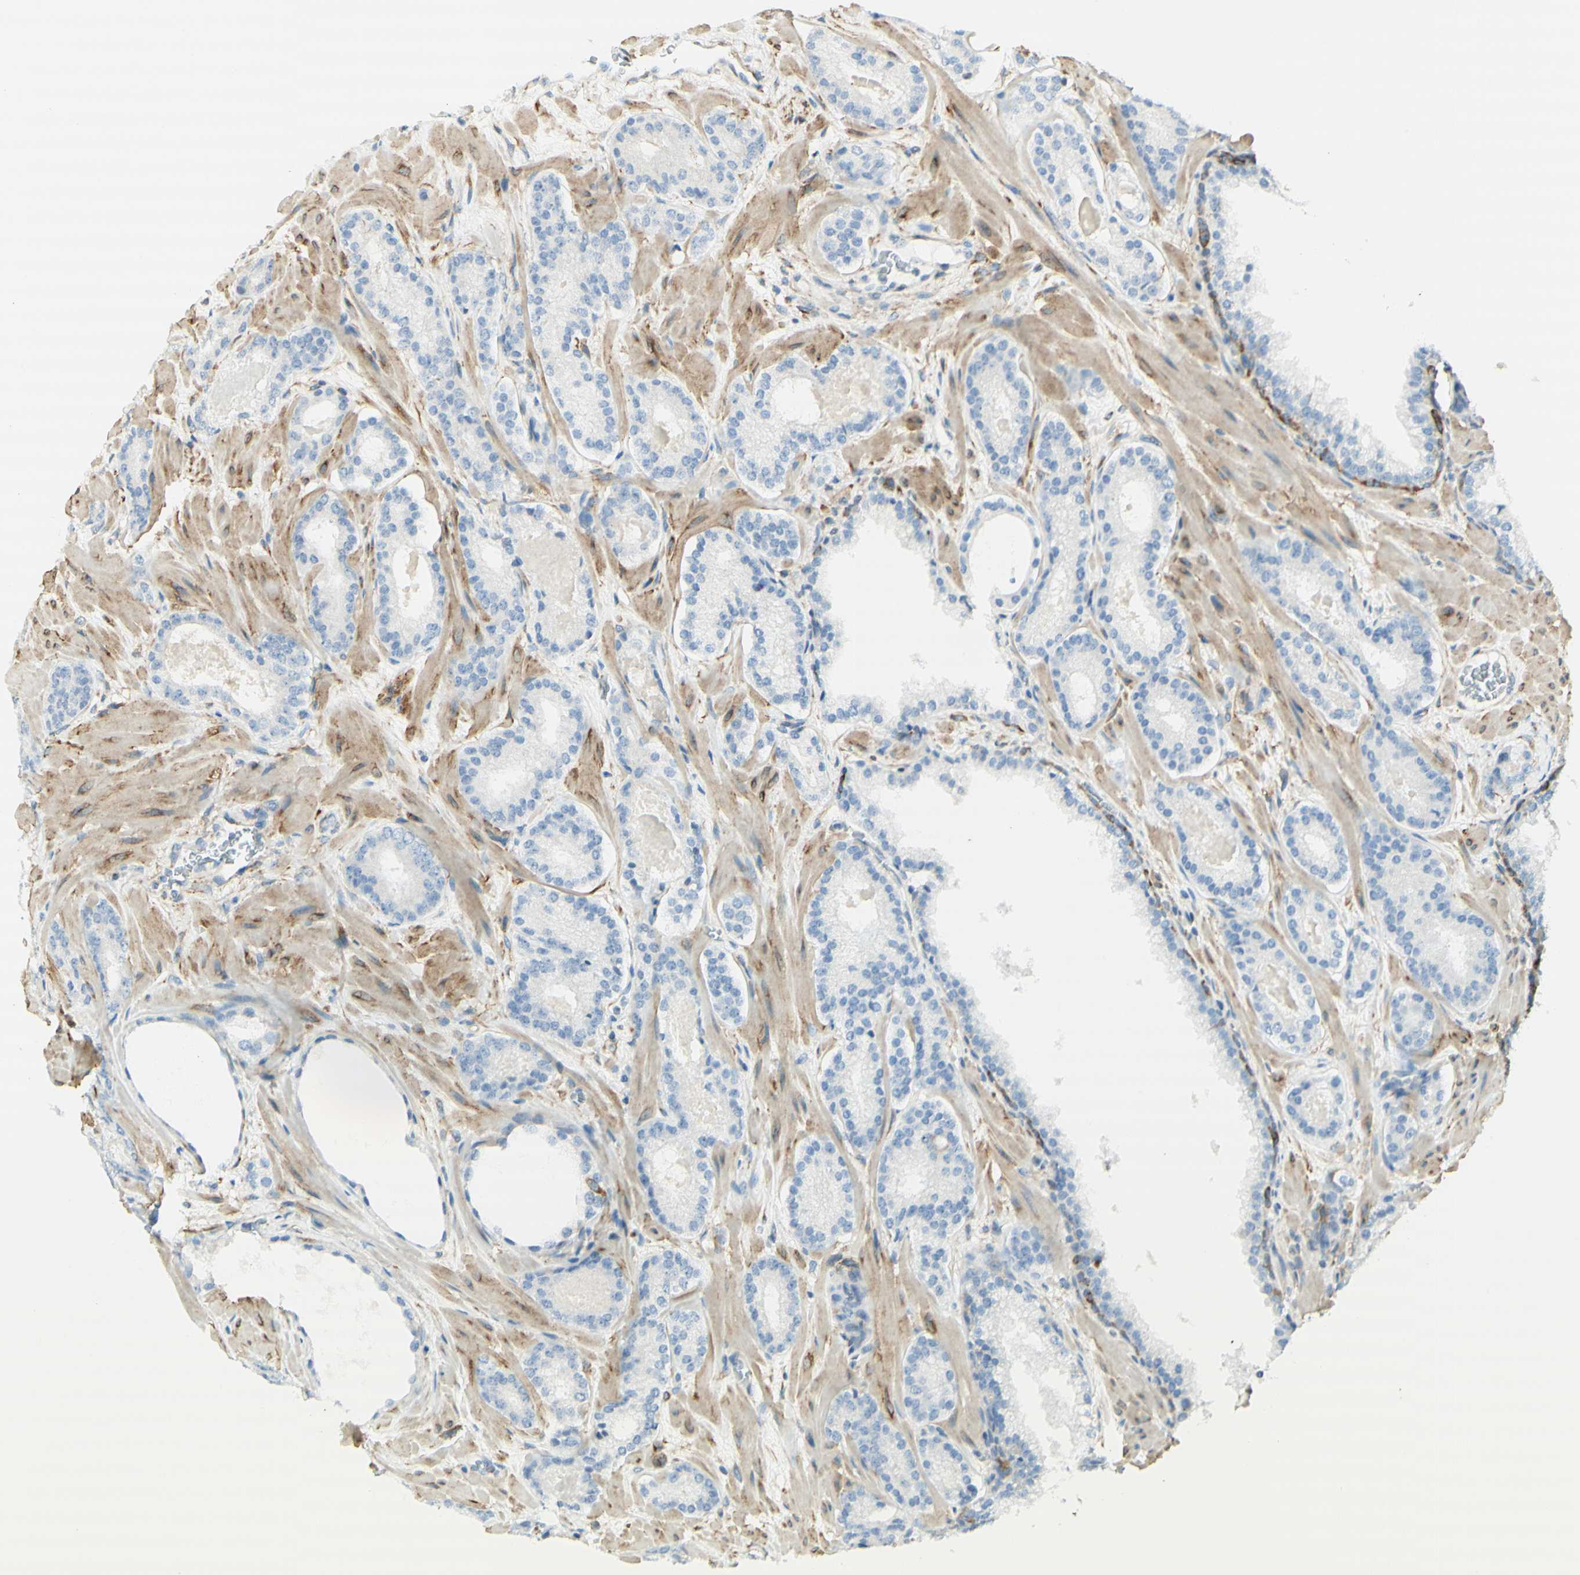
{"staining": {"intensity": "negative", "quantity": "none", "location": "none"}, "tissue": "prostate cancer", "cell_type": "Tumor cells", "image_type": "cancer", "snomed": [{"axis": "morphology", "description": "Adenocarcinoma, Low grade"}, {"axis": "topography", "description": "Prostate"}], "caption": "This is an immunohistochemistry histopathology image of prostate cancer. There is no expression in tumor cells.", "gene": "MAP1B", "patient": {"sex": "male", "age": 63}}